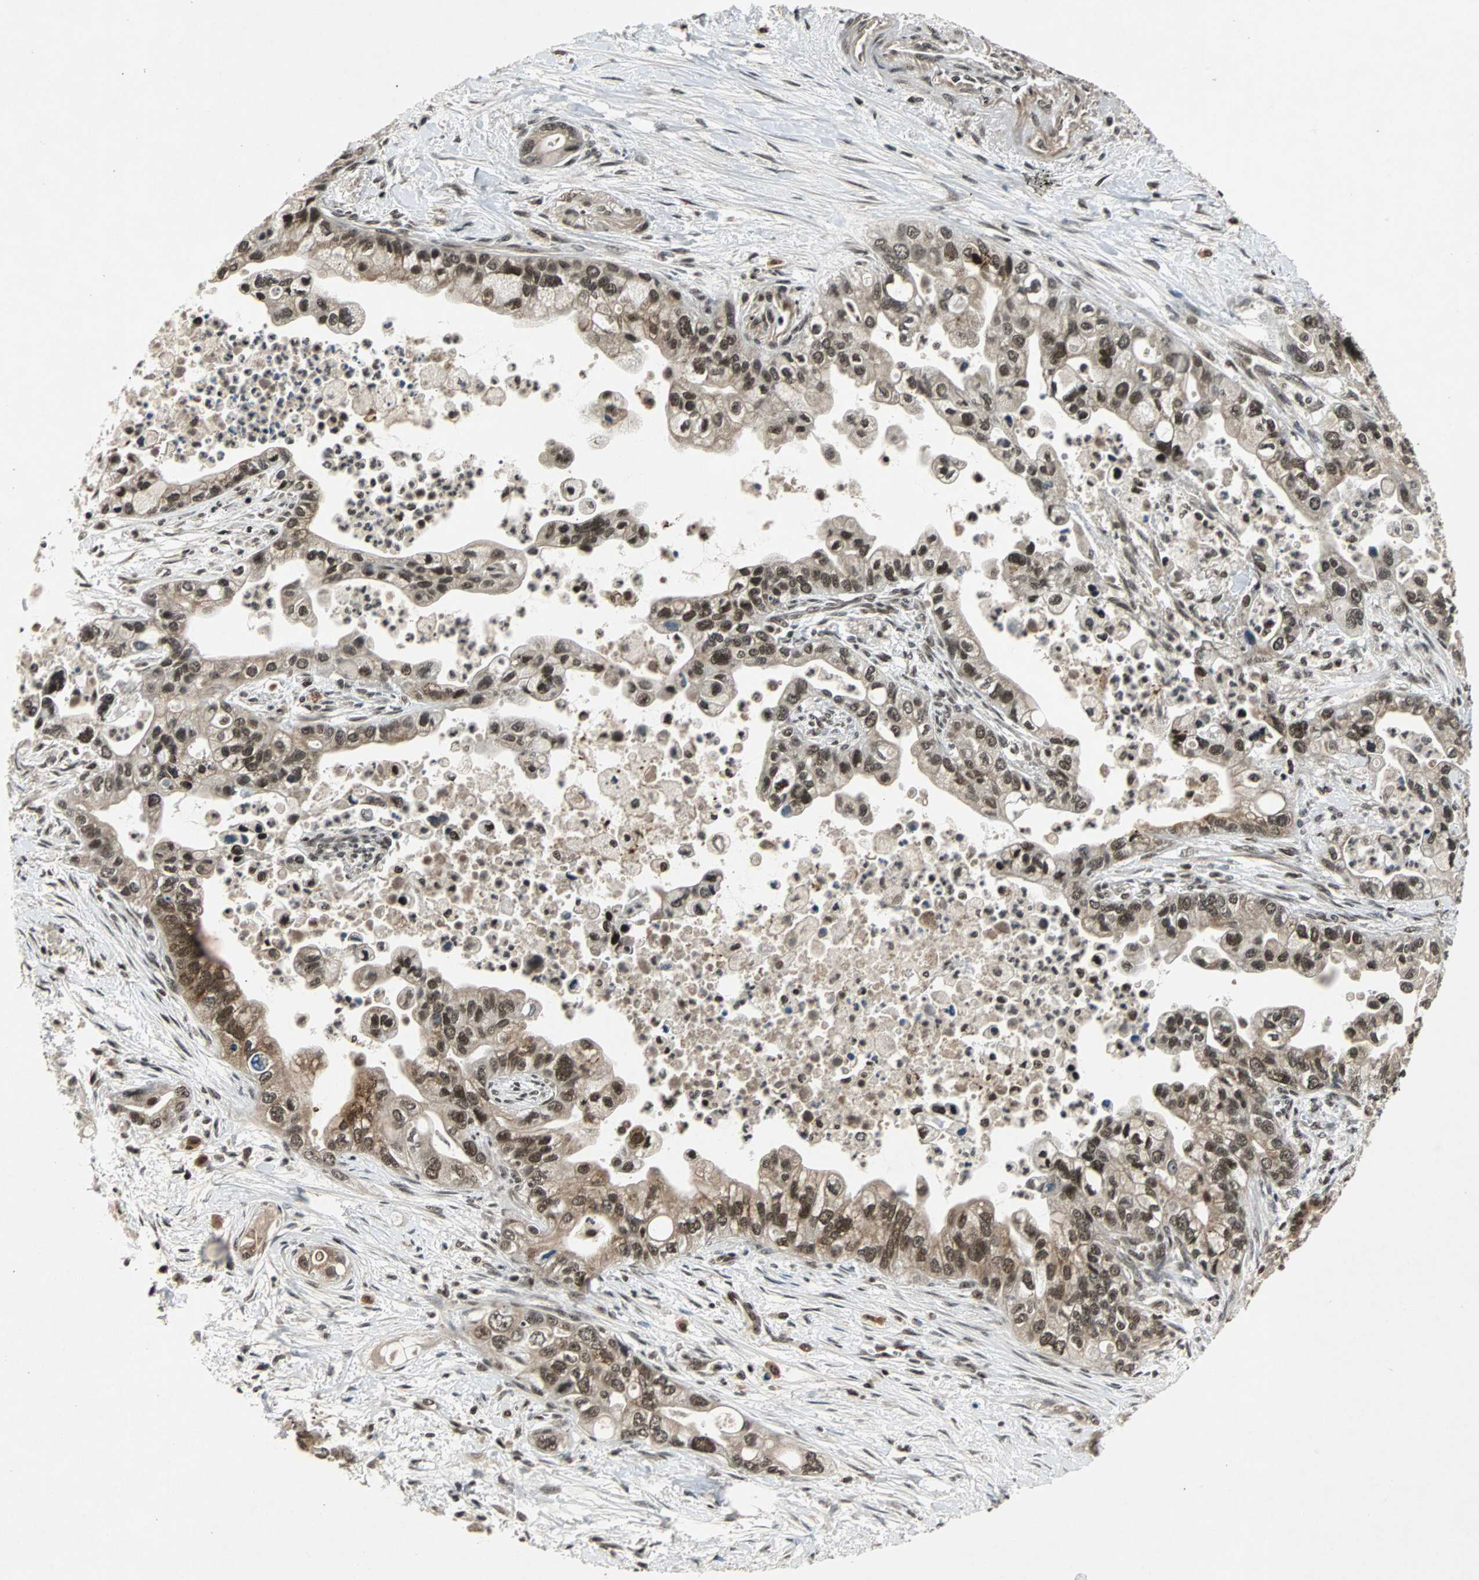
{"staining": {"intensity": "moderate", "quantity": ">75%", "location": "nuclear"}, "tissue": "pancreatic cancer", "cell_type": "Tumor cells", "image_type": "cancer", "snomed": [{"axis": "morphology", "description": "Adenocarcinoma, NOS"}, {"axis": "topography", "description": "Pancreas"}], "caption": "Moderate nuclear protein staining is seen in about >75% of tumor cells in adenocarcinoma (pancreatic).", "gene": "TAF5", "patient": {"sex": "male", "age": 70}}